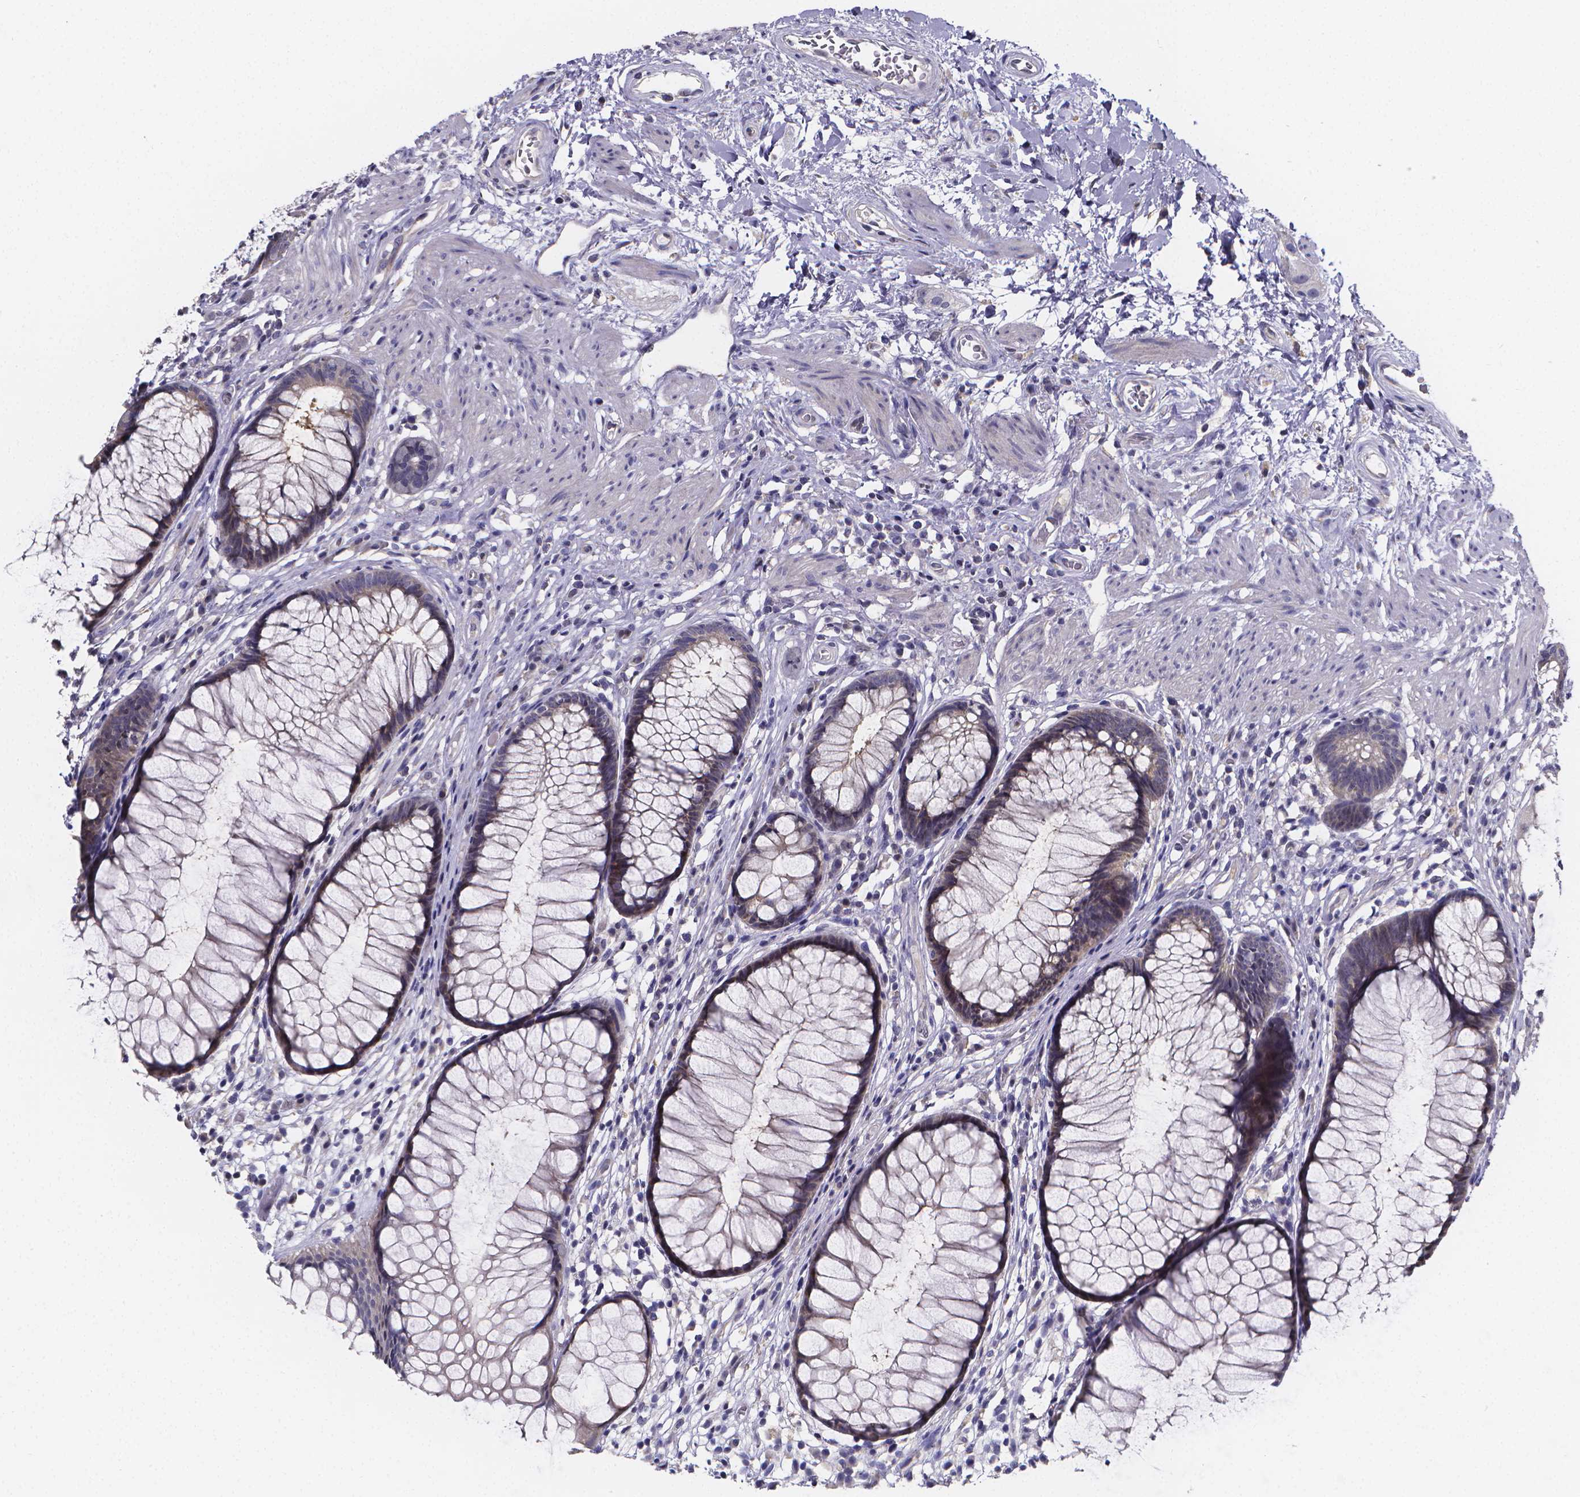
{"staining": {"intensity": "weak", "quantity": "<25%", "location": "cytoplasmic/membranous"}, "tissue": "rectum", "cell_type": "Glandular cells", "image_type": "normal", "snomed": [{"axis": "morphology", "description": "Normal tissue, NOS"}, {"axis": "topography", "description": "Smooth muscle"}, {"axis": "topography", "description": "Rectum"}], "caption": "Photomicrograph shows no protein staining in glandular cells of benign rectum. Nuclei are stained in blue.", "gene": "PAH", "patient": {"sex": "male", "age": 53}}